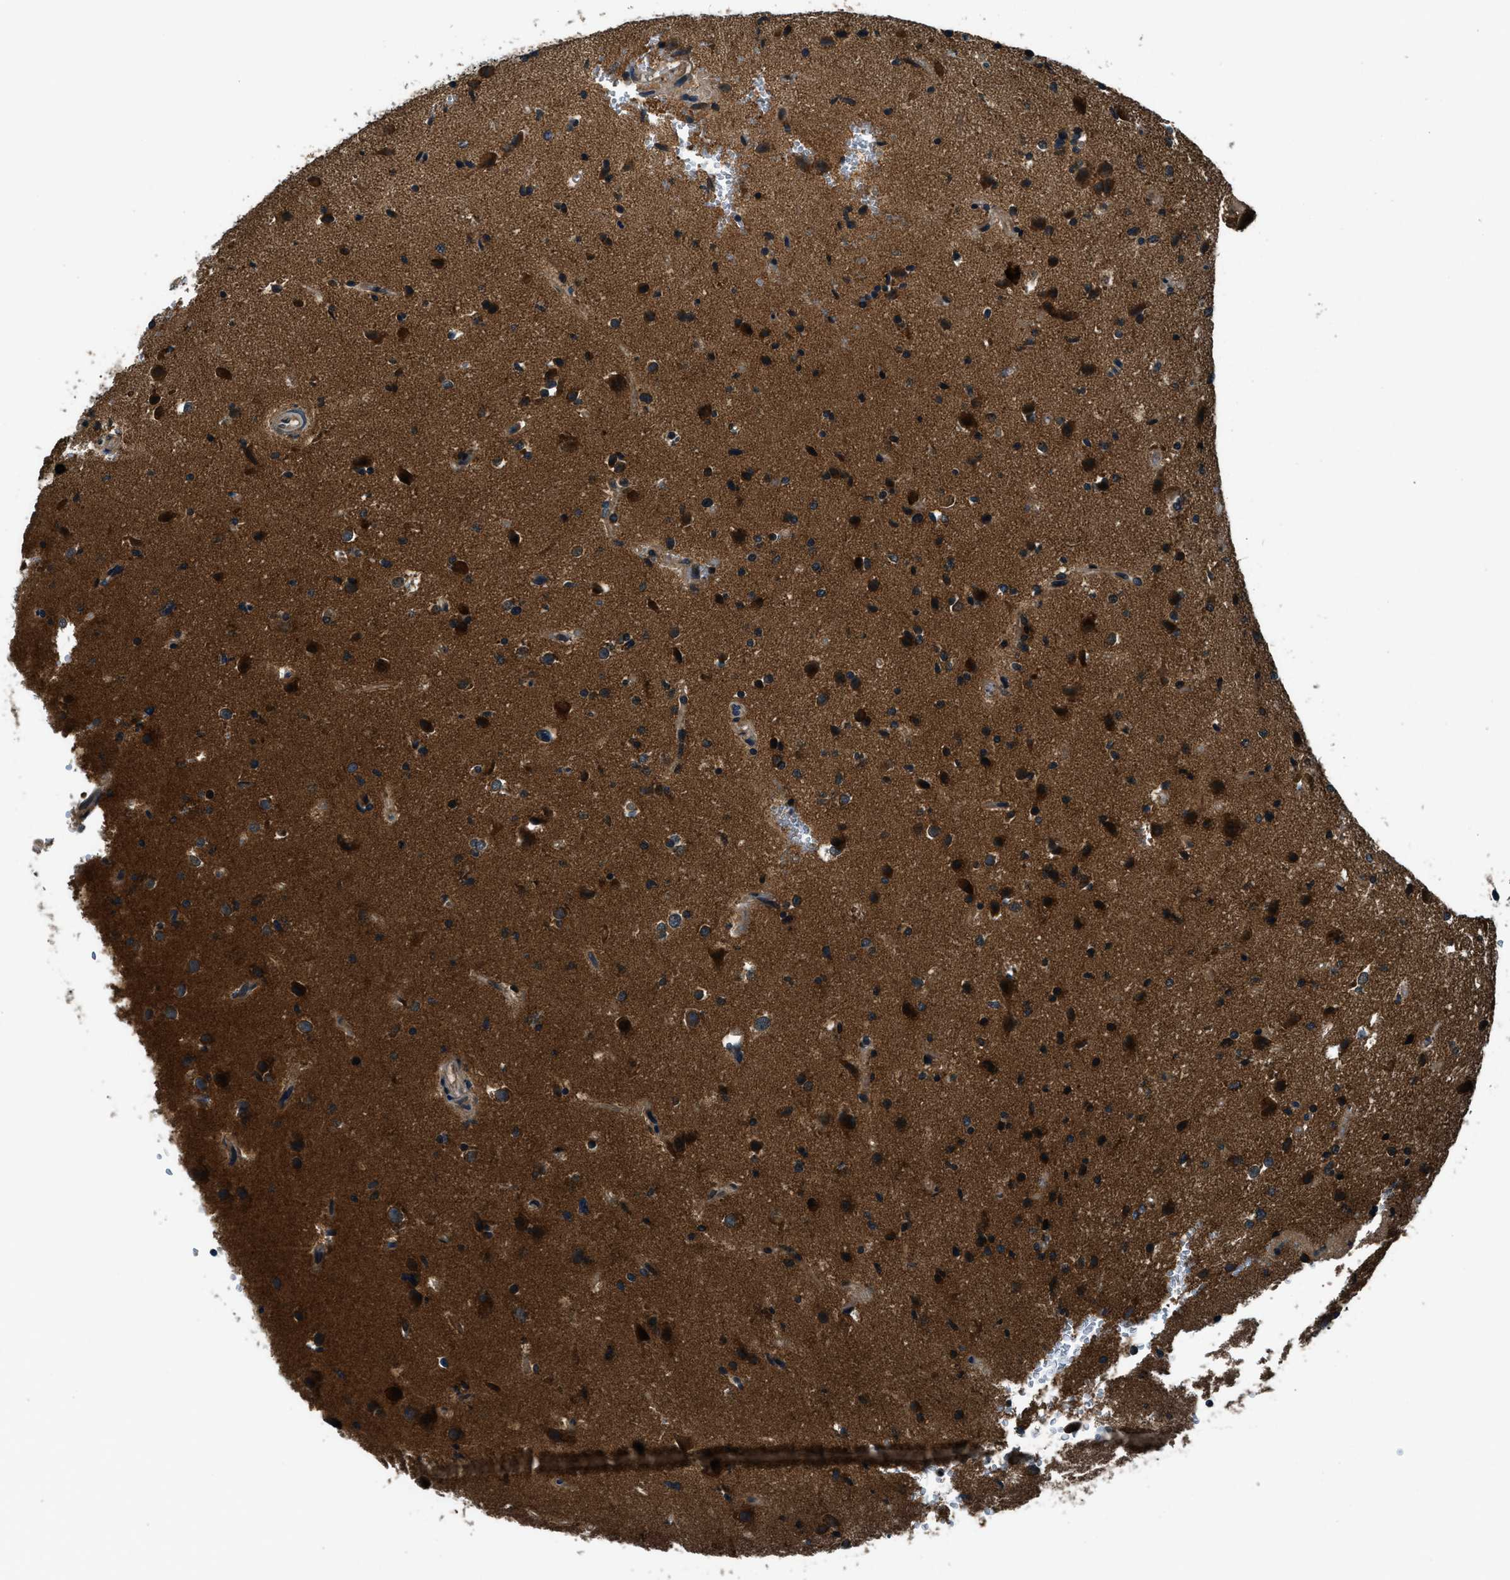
{"staining": {"intensity": "strong", "quantity": ">75%", "location": "cytoplasmic/membranous"}, "tissue": "glioma", "cell_type": "Tumor cells", "image_type": "cancer", "snomed": [{"axis": "morphology", "description": "Glioma, malignant, High grade"}, {"axis": "topography", "description": "Brain"}], "caption": "Glioma stained for a protein (brown) displays strong cytoplasmic/membranous positive staining in about >75% of tumor cells.", "gene": "ARHGEF11", "patient": {"sex": "male", "age": 33}}